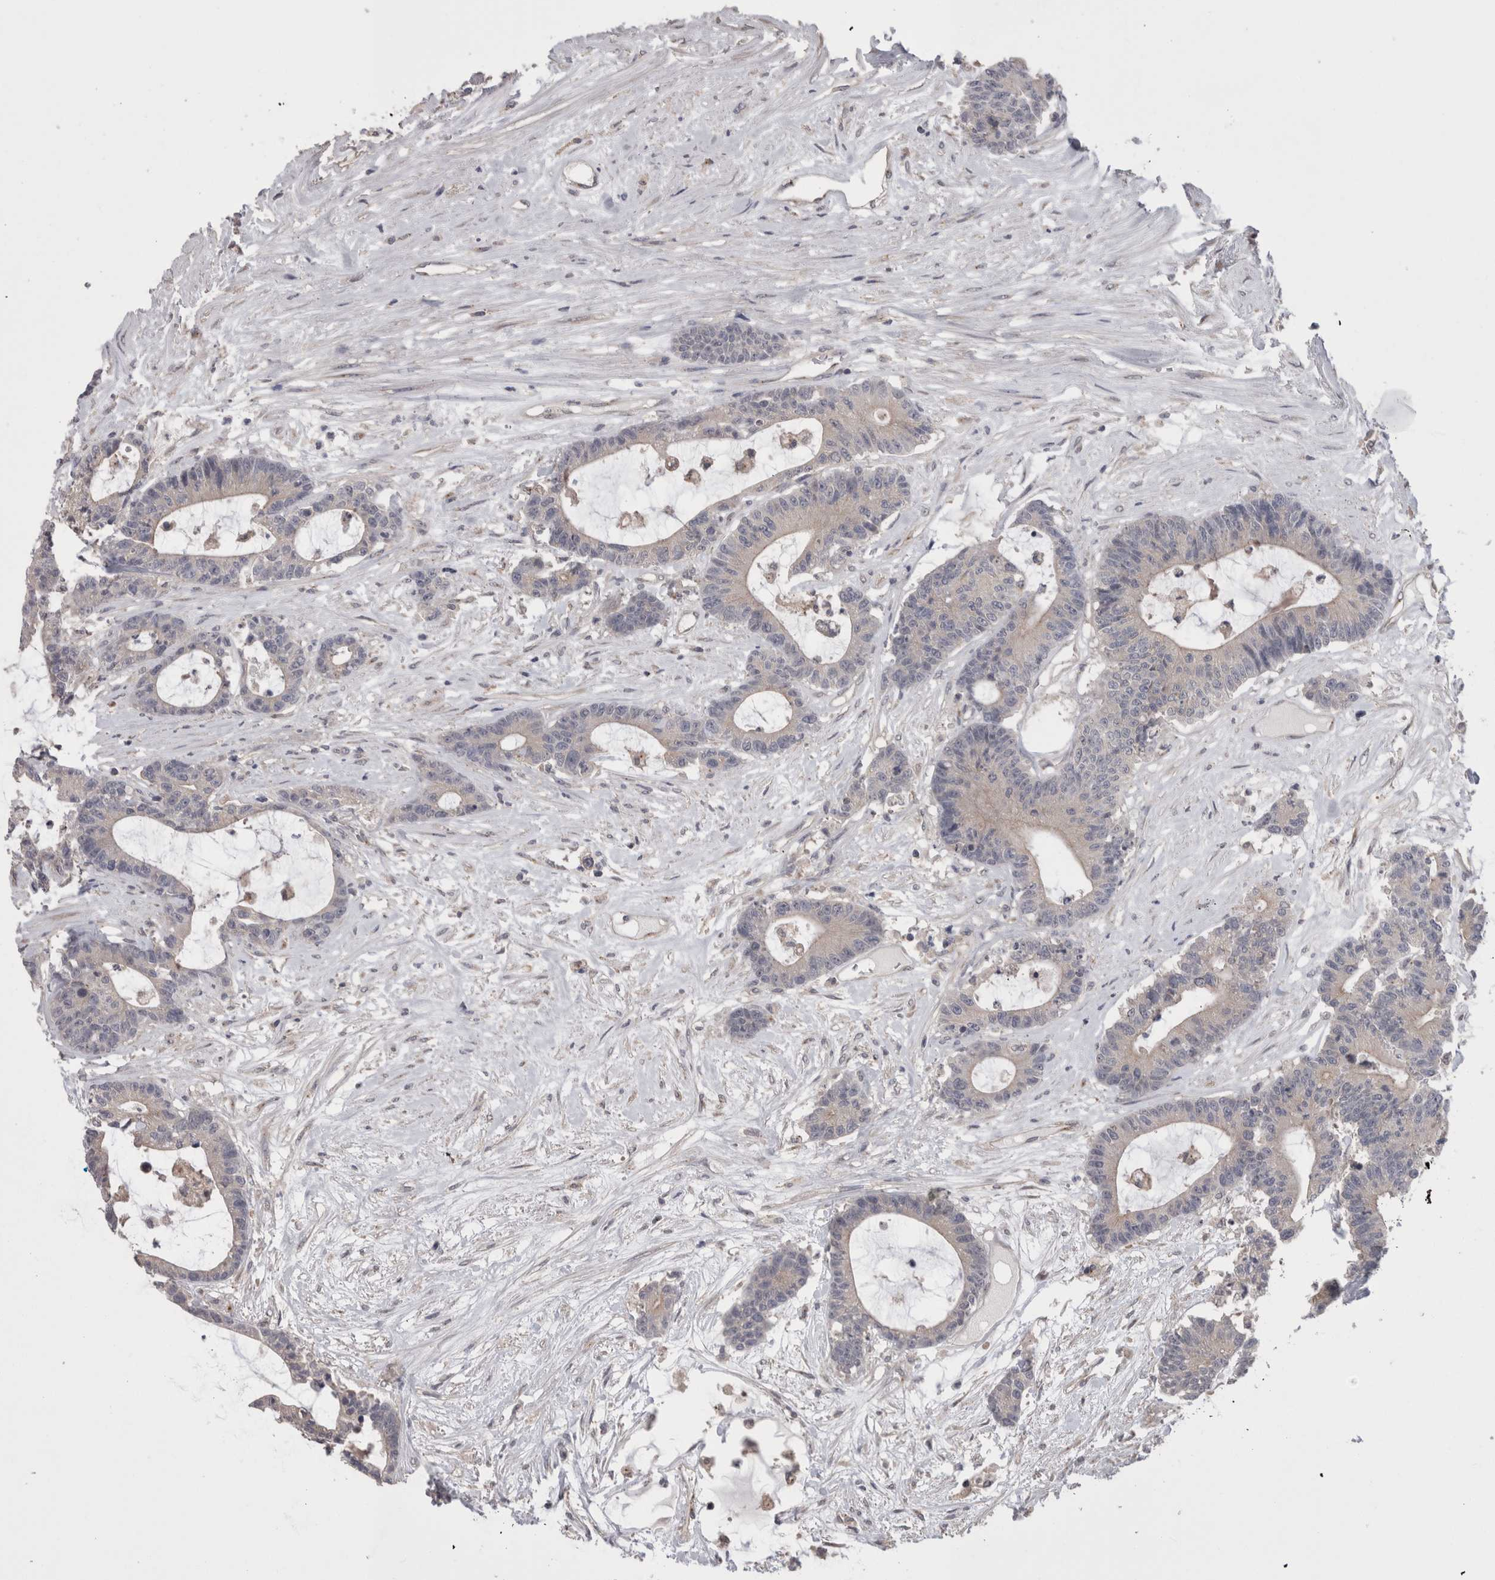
{"staining": {"intensity": "negative", "quantity": "none", "location": "none"}, "tissue": "colorectal cancer", "cell_type": "Tumor cells", "image_type": "cancer", "snomed": [{"axis": "morphology", "description": "Adenocarcinoma, NOS"}, {"axis": "topography", "description": "Colon"}], "caption": "The micrograph exhibits no significant positivity in tumor cells of colorectal adenocarcinoma. (Brightfield microscopy of DAB IHC at high magnification).", "gene": "DCTN6", "patient": {"sex": "female", "age": 84}}